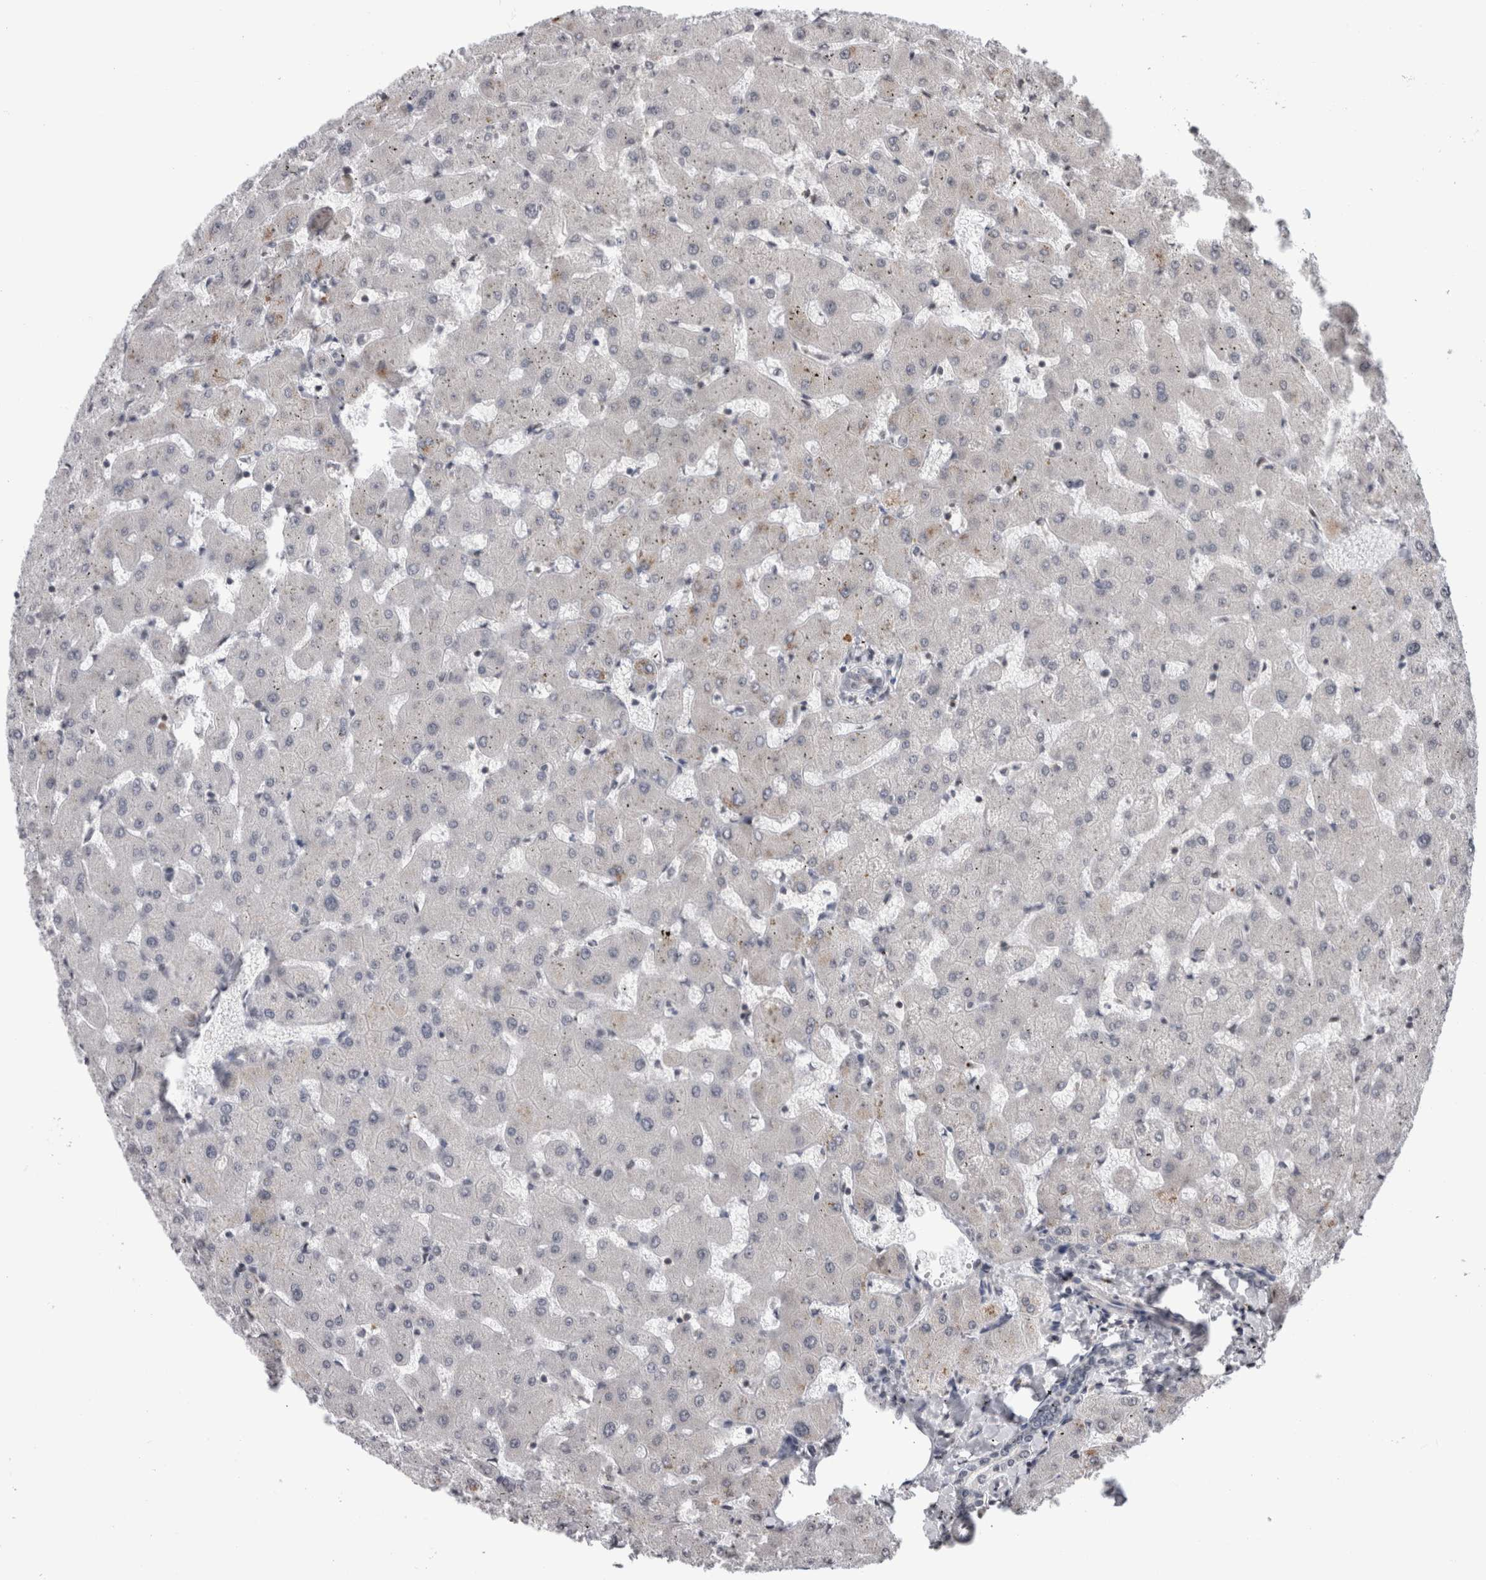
{"staining": {"intensity": "negative", "quantity": "none", "location": "none"}, "tissue": "liver", "cell_type": "Cholangiocytes", "image_type": "normal", "snomed": [{"axis": "morphology", "description": "Normal tissue, NOS"}, {"axis": "topography", "description": "Liver"}], "caption": "Immunohistochemistry (IHC) histopathology image of benign human liver stained for a protein (brown), which exhibits no positivity in cholangiocytes. The staining is performed using DAB brown chromogen with nuclei counter-stained in using hematoxylin.", "gene": "ZBTB11", "patient": {"sex": "female", "age": 63}}